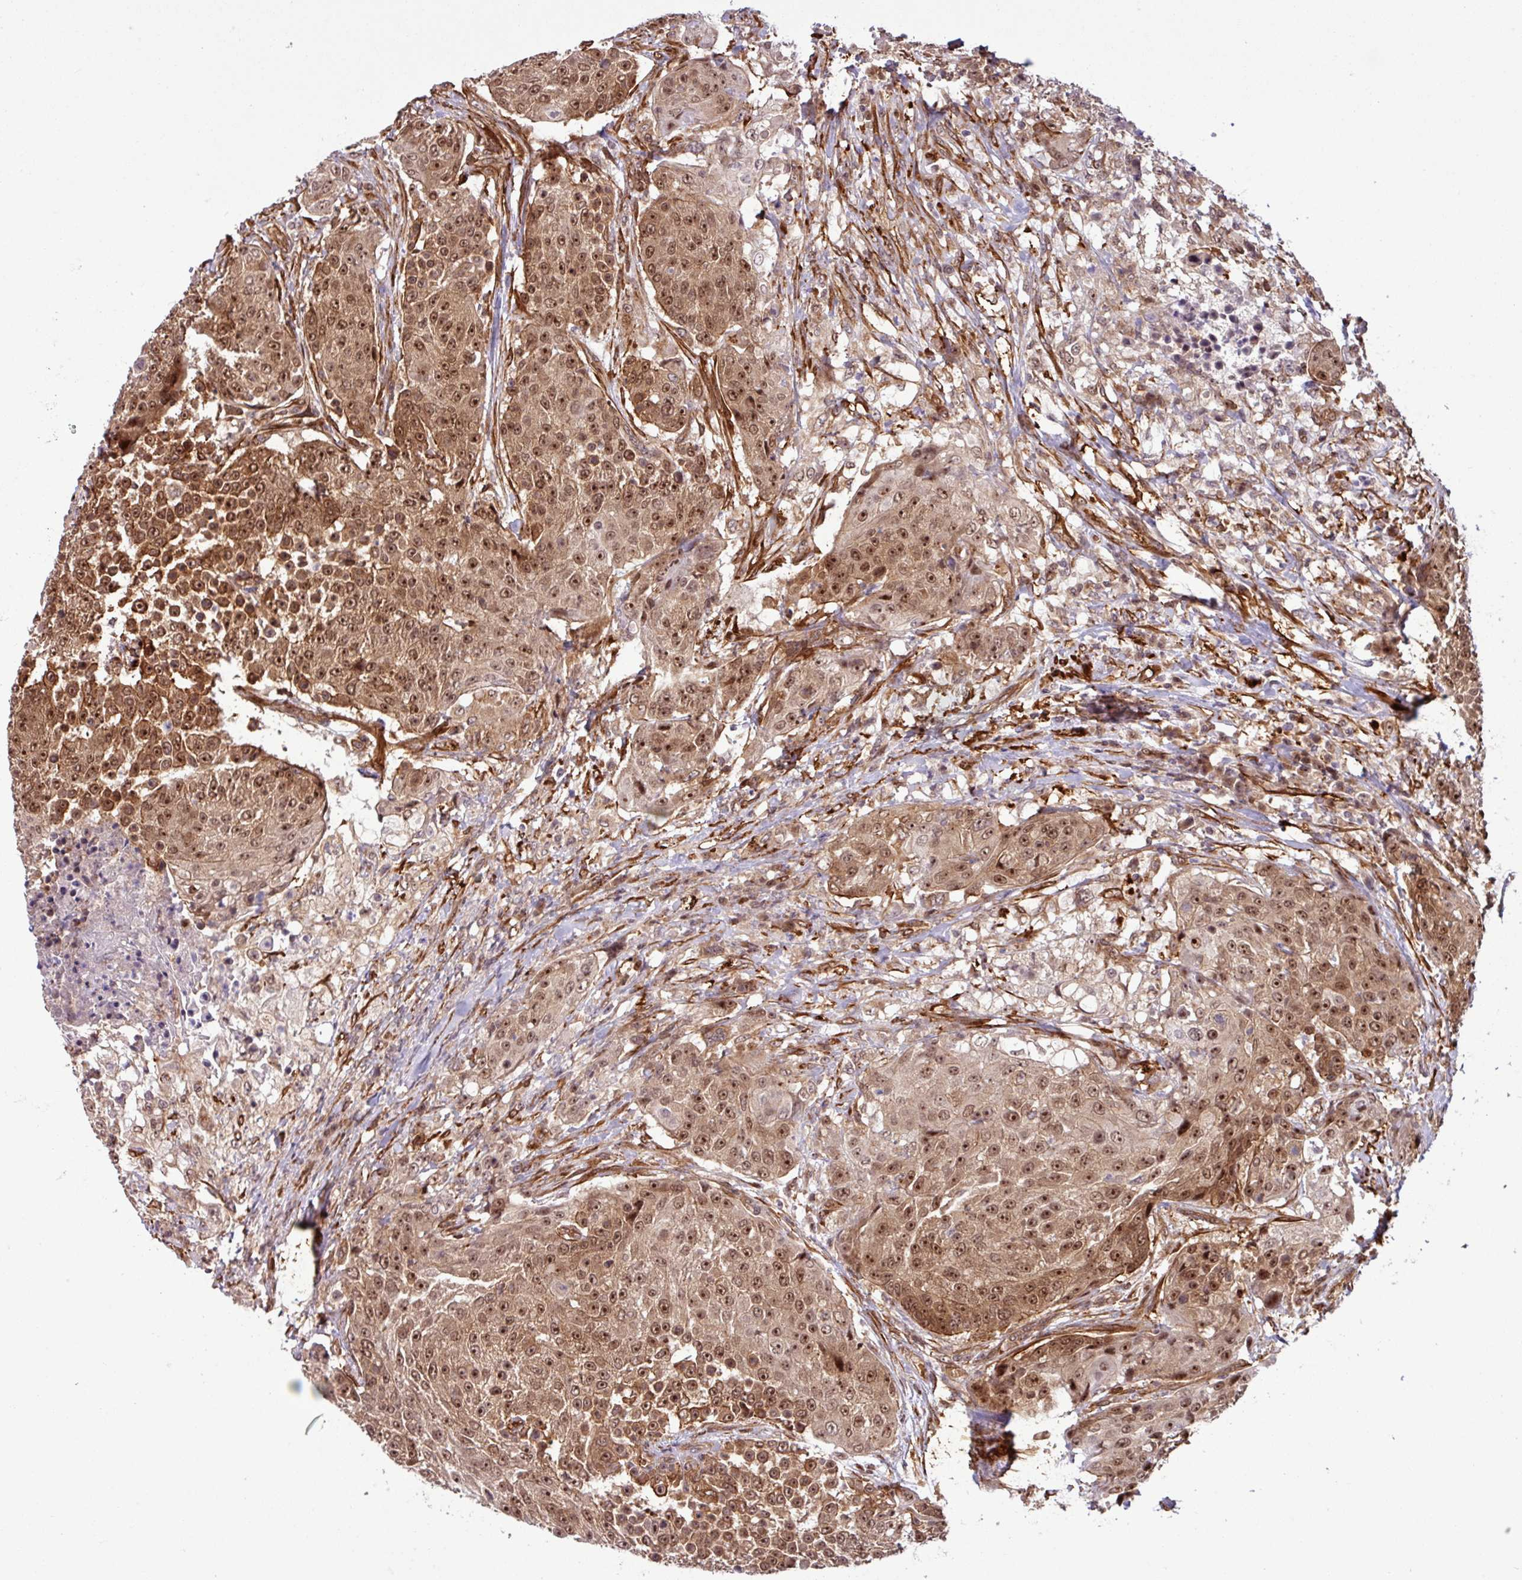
{"staining": {"intensity": "moderate", "quantity": ">75%", "location": "cytoplasmic/membranous,nuclear"}, "tissue": "urothelial cancer", "cell_type": "Tumor cells", "image_type": "cancer", "snomed": [{"axis": "morphology", "description": "Urothelial carcinoma, High grade"}, {"axis": "topography", "description": "Urinary bladder"}], "caption": "Moderate cytoplasmic/membranous and nuclear protein staining is present in approximately >75% of tumor cells in urothelial cancer.", "gene": "C7orf50", "patient": {"sex": "female", "age": 63}}